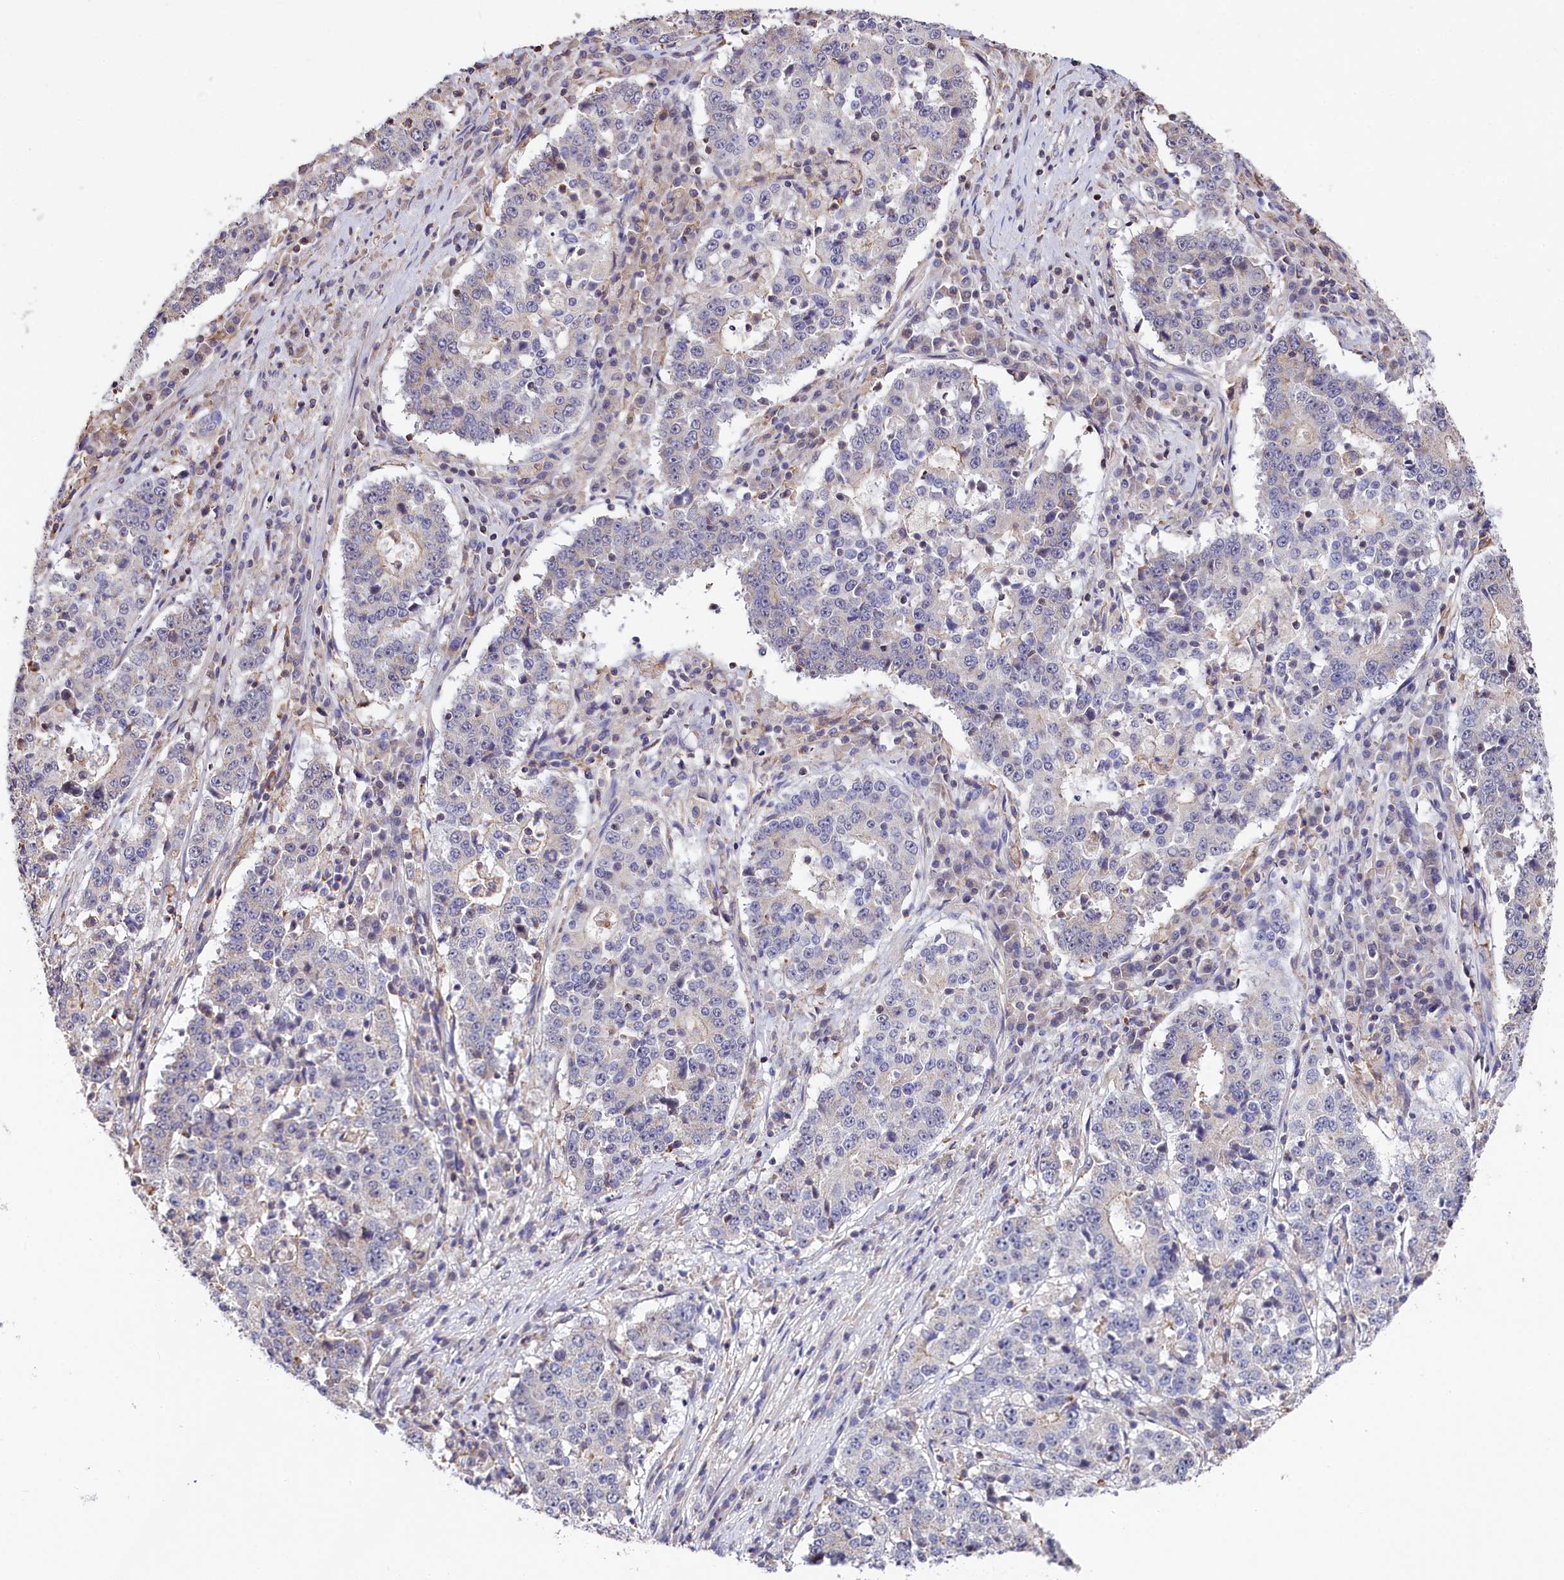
{"staining": {"intensity": "negative", "quantity": "none", "location": "none"}, "tissue": "stomach cancer", "cell_type": "Tumor cells", "image_type": "cancer", "snomed": [{"axis": "morphology", "description": "Adenocarcinoma, NOS"}, {"axis": "topography", "description": "Stomach"}], "caption": "Tumor cells show no significant expression in stomach cancer.", "gene": "RPUSD3", "patient": {"sex": "male", "age": 59}}